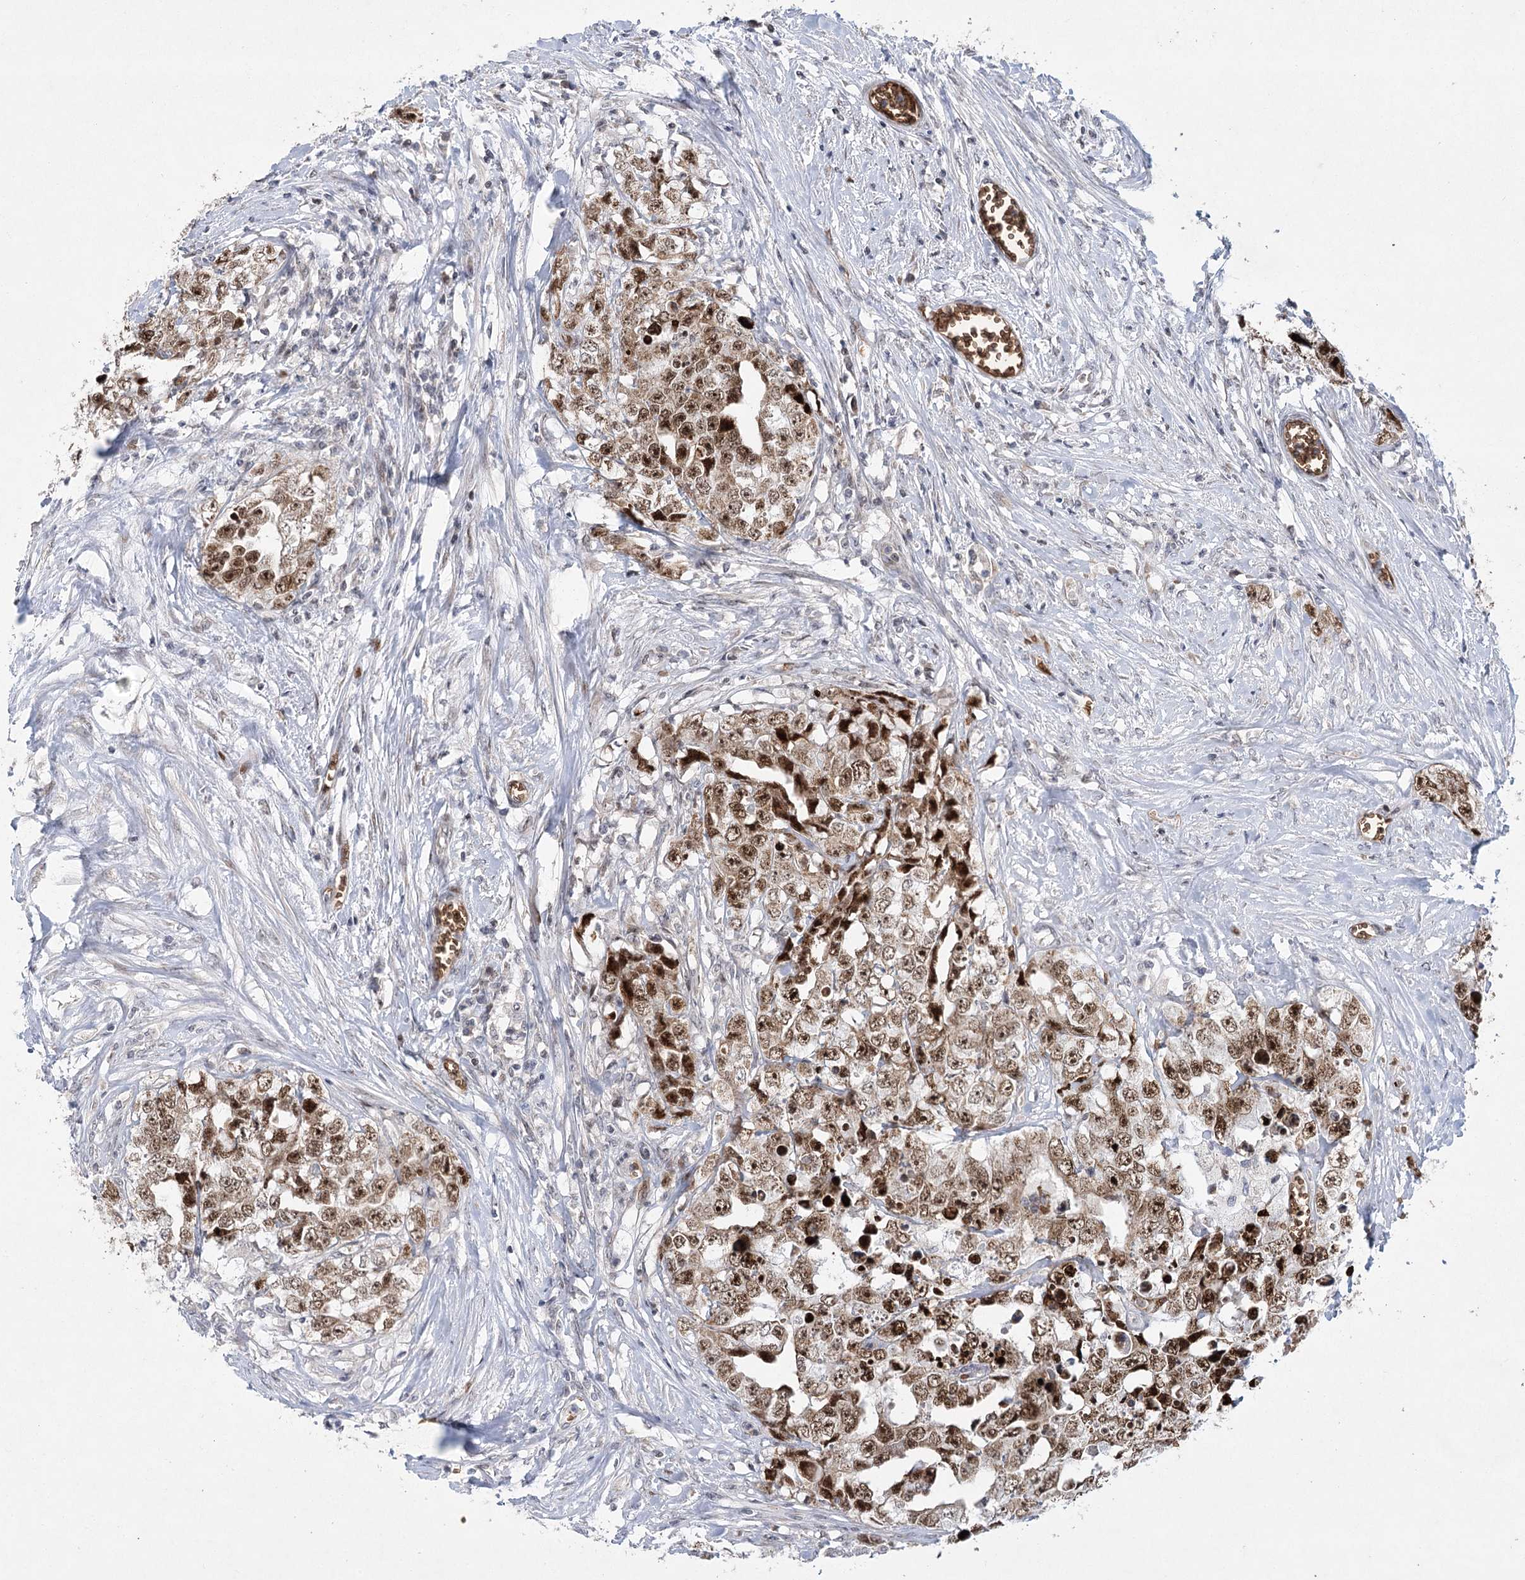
{"staining": {"intensity": "moderate", "quantity": ">75%", "location": "nuclear"}, "tissue": "testis cancer", "cell_type": "Tumor cells", "image_type": "cancer", "snomed": [{"axis": "morphology", "description": "Seminoma, NOS"}, {"axis": "morphology", "description": "Carcinoma, Embryonal, NOS"}, {"axis": "topography", "description": "Testis"}], "caption": "Protein expression analysis of human testis cancer (seminoma) reveals moderate nuclear expression in approximately >75% of tumor cells.", "gene": "NSMCE4A", "patient": {"sex": "male", "age": 43}}